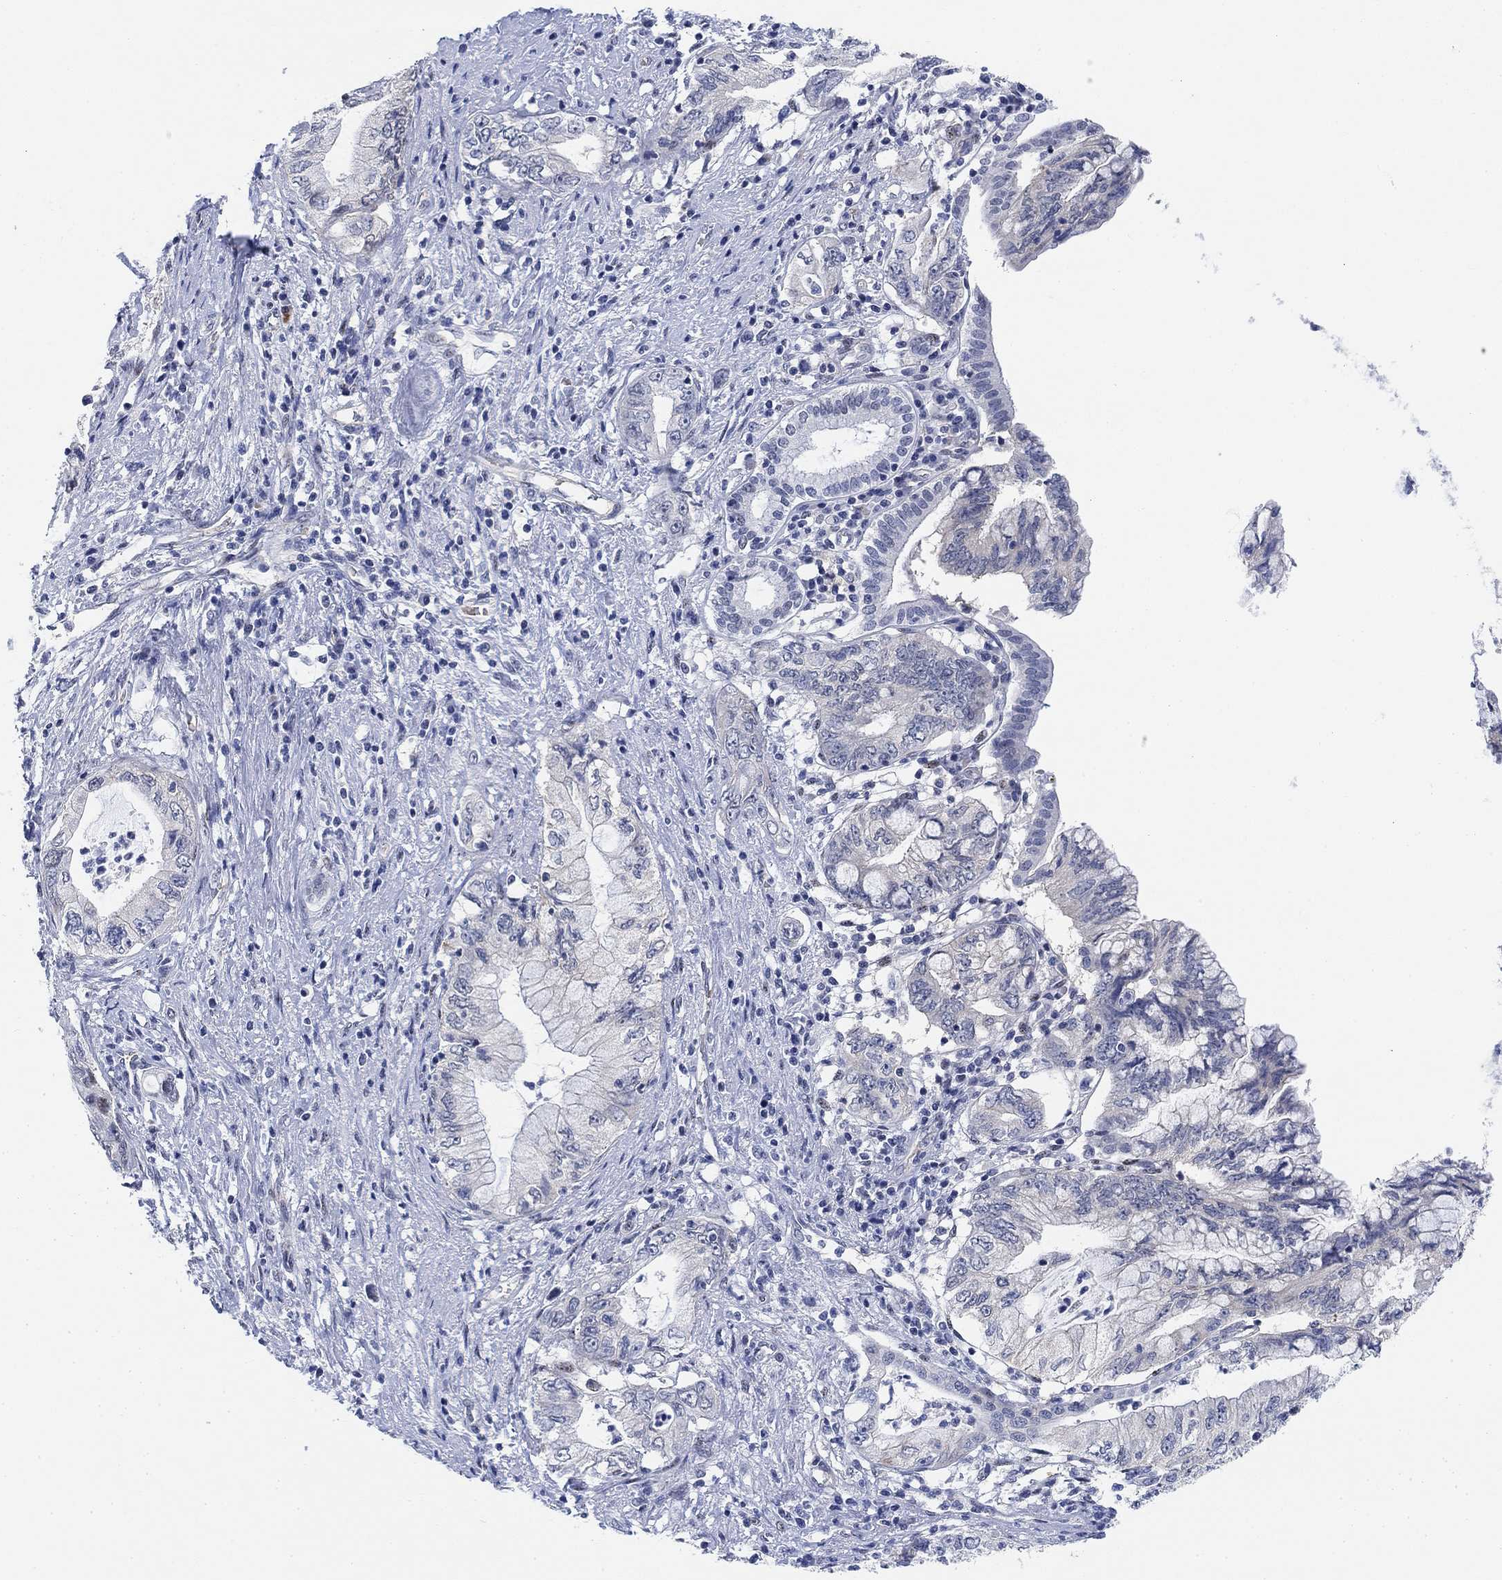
{"staining": {"intensity": "negative", "quantity": "none", "location": "none"}, "tissue": "pancreatic cancer", "cell_type": "Tumor cells", "image_type": "cancer", "snomed": [{"axis": "morphology", "description": "Adenocarcinoma, NOS"}, {"axis": "topography", "description": "Pancreas"}], "caption": "Immunohistochemistry (IHC) of human pancreatic cancer reveals no expression in tumor cells. (Immunohistochemistry, brightfield microscopy, high magnification).", "gene": "PAX6", "patient": {"sex": "female", "age": 73}}